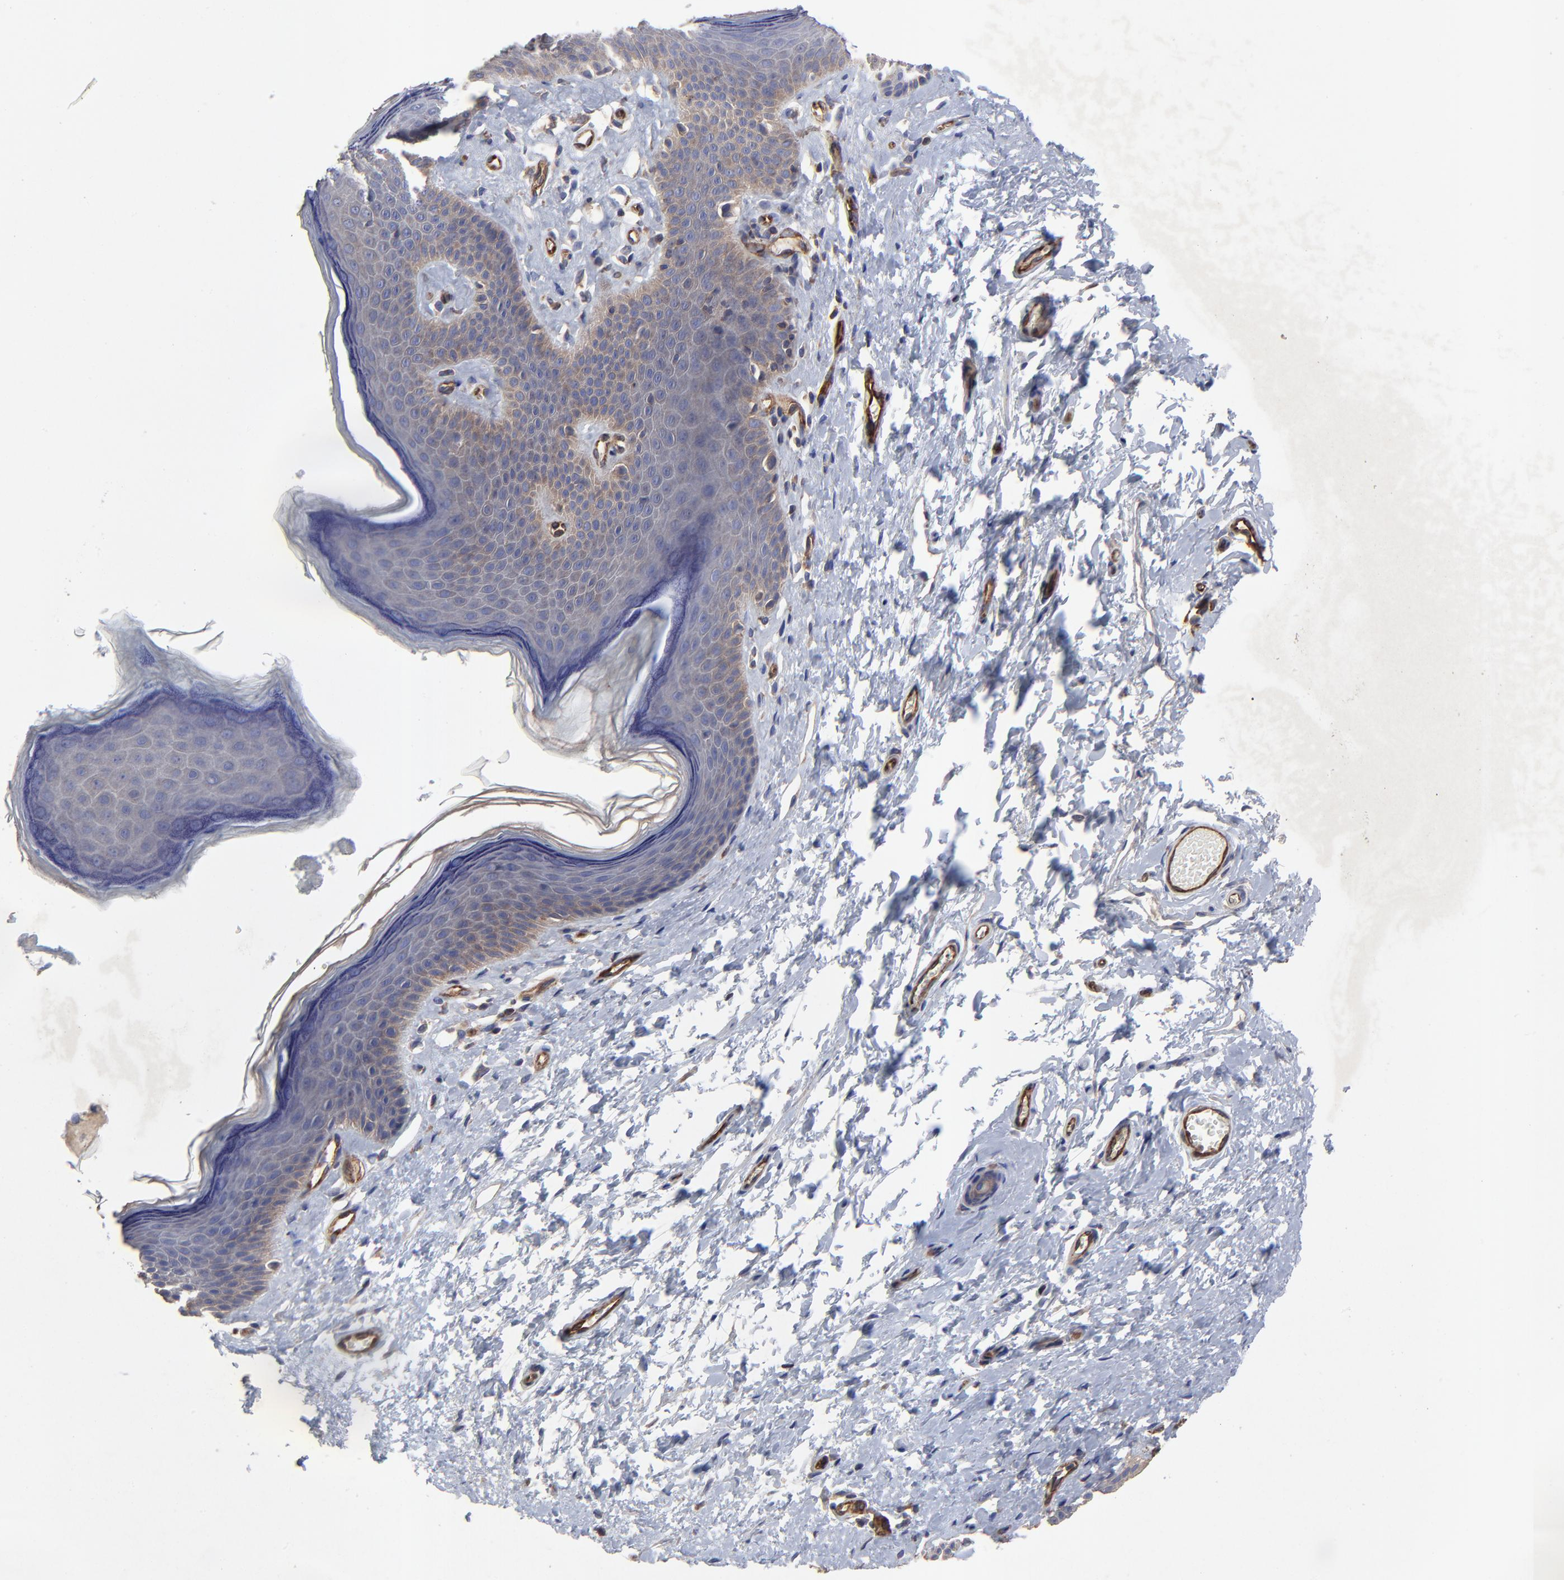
{"staining": {"intensity": "moderate", "quantity": "25%-75%", "location": "cytoplasmic/membranous"}, "tissue": "skin", "cell_type": "Epidermal cells", "image_type": "normal", "snomed": [{"axis": "morphology", "description": "Normal tissue, NOS"}, {"axis": "morphology", "description": "Inflammation, NOS"}, {"axis": "topography", "description": "Vulva"}], "caption": "This is an image of immunohistochemistry (IHC) staining of benign skin, which shows moderate staining in the cytoplasmic/membranous of epidermal cells.", "gene": "SULF2", "patient": {"sex": "female", "age": 84}}